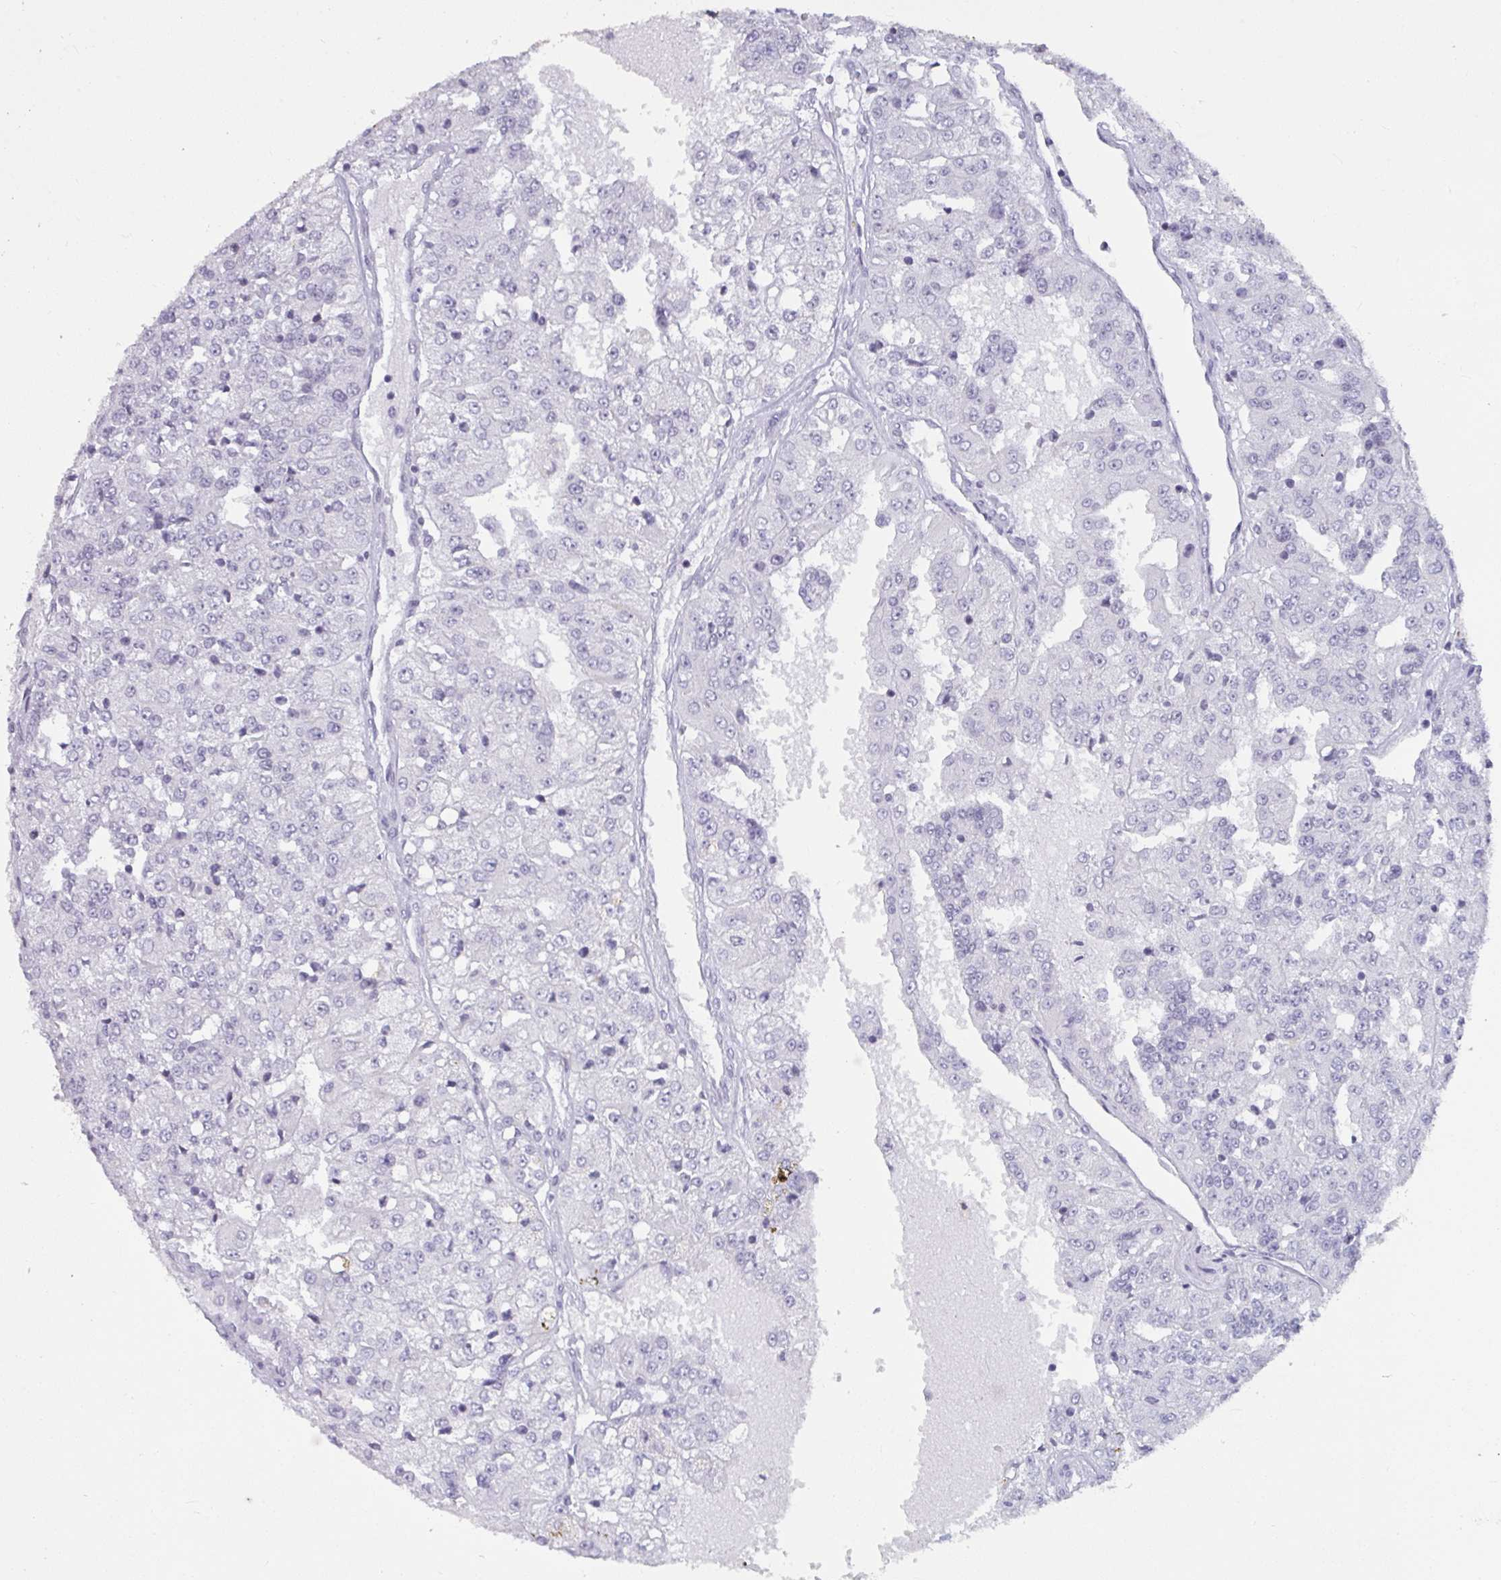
{"staining": {"intensity": "negative", "quantity": "none", "location": "none"}, "tissue": "renal cancer", "cell_type": "Tumor cells", "image_type": "cancer", "snomed": [{"axis": "morphology", "description": "Adenocarcinoma, NOS"}, {"axis": "topography", "description": "Kidney"}], "caption": "Image shows no significant protein positivity in tumor cells of renal cancer (adenocarcinoma).", "gene": "TBC1D4", "patient": {"sex": "female", "age": 63}}